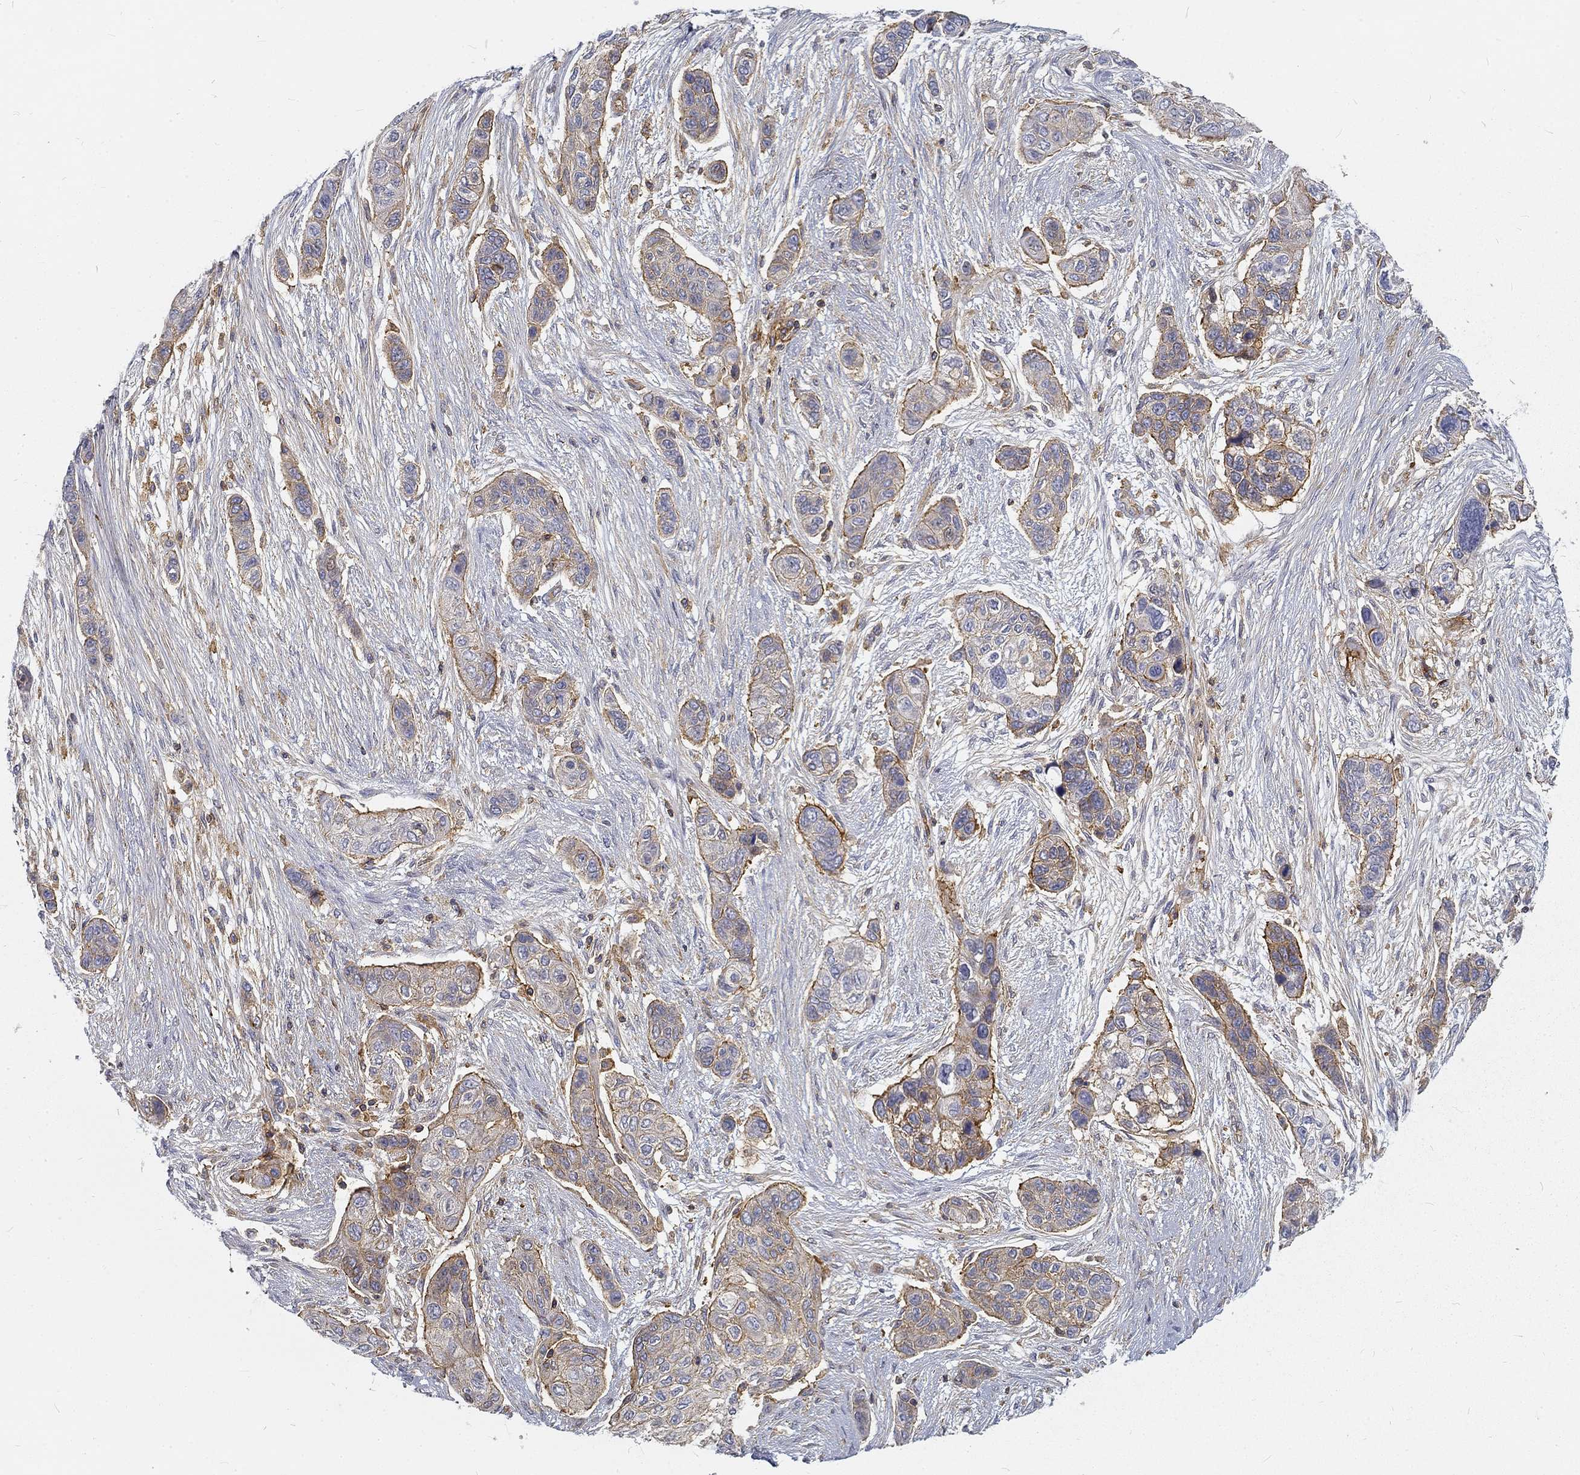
{"staining": {"intensity": "moderate", "quantity": "25%-75%", "location": "cytoplasmic/membranous"}, "tissue": "lung cancer", "cell_type": "Tumor cells", "image_type": "cancer", "snomed": [{"axis": "morphology", "description": "Squamous cell carcinoma, NOS"}, {"axis": "topography", "description": "Lung"}], "caption": "About 25%-75% of tumor cells in lung cancer display moderate cytoplasmic/membranous protein expression as visualized by brown immunohistochemical staining.", "gene": "MTMR11", "patient": {"sex": "male", "age": 69}}